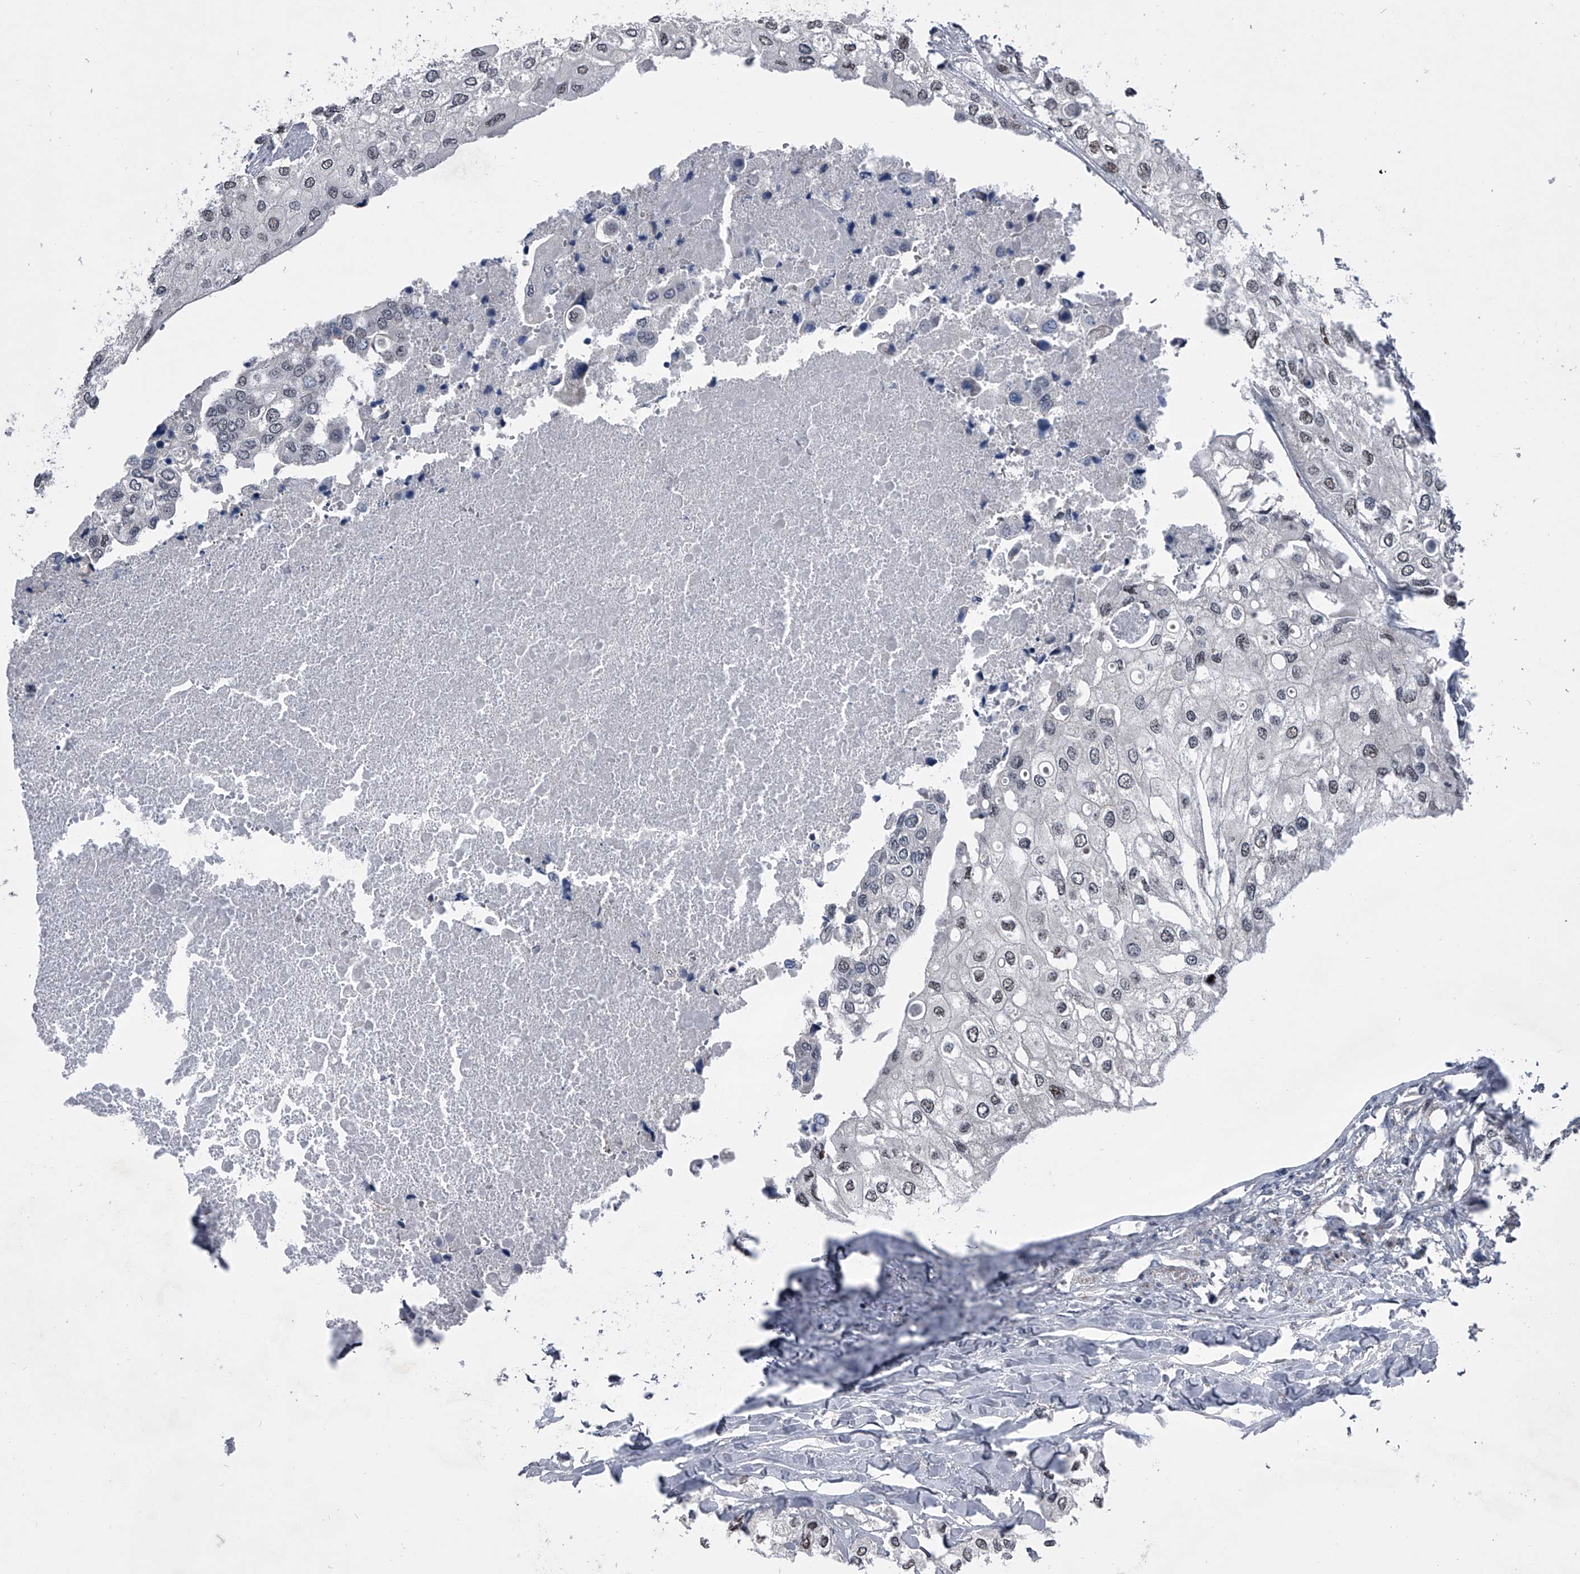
{"staining": {"intensity": "negative", "quantity": "none", "location": "none"}, "tissue": "urothelial cancer", "cell_type": "Tumor cells", "image_type": "cancer", "snomed": [{"axis": "morphology", "description": "Urothelial carcinoma, High grade"}, {"axis": "topography", "description": "Urinary bladder"}], "caption": "This is an immunohistochemistry (IHC) histopathology image of high-grade urothelial carcinoma. There is no staining in tumor cells.", "gene": "ELK4", "patient": {"sex": "male", "age": 64}}